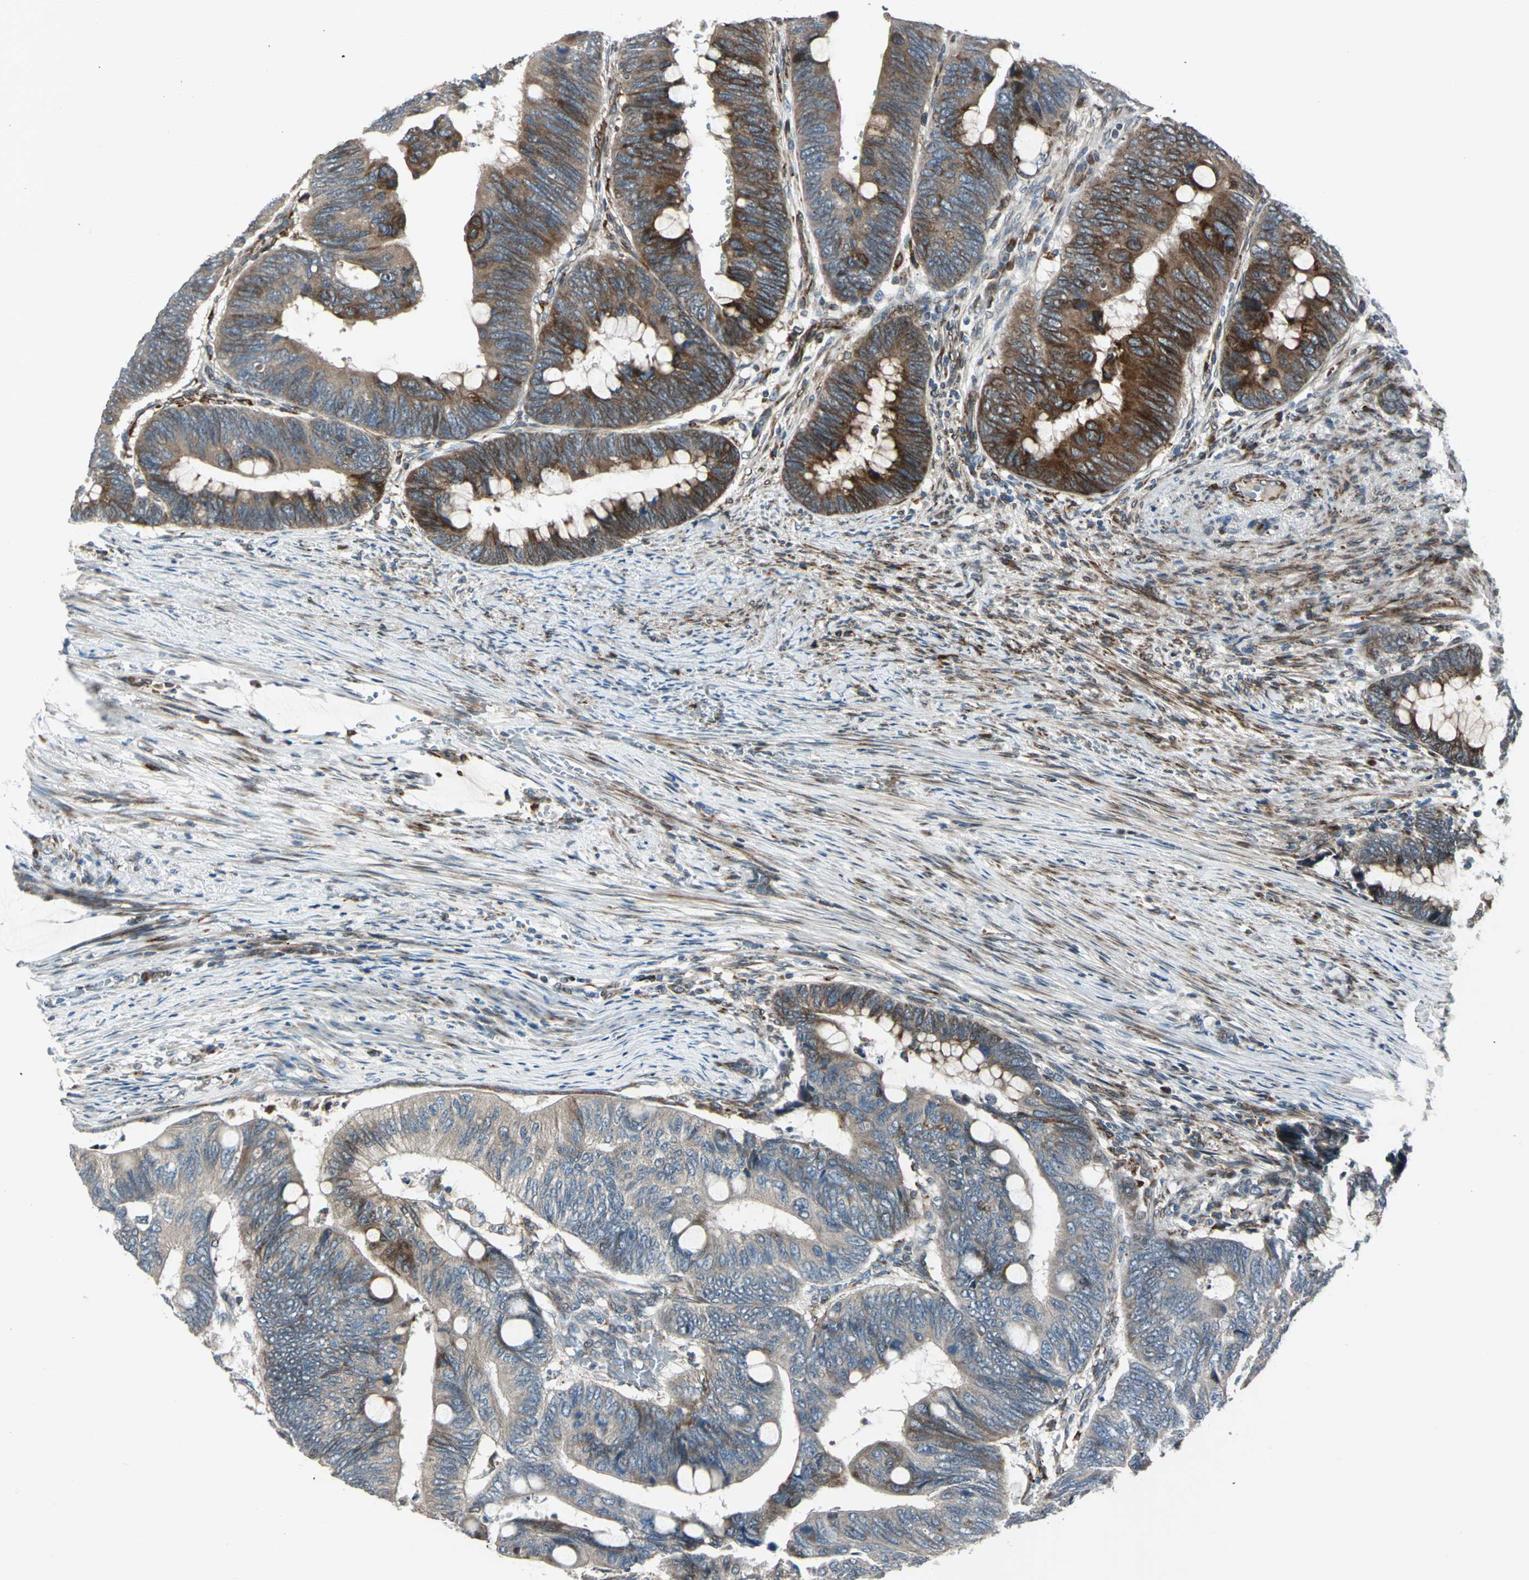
{"staining": {"intensity": "moderate", "quantity": "25%-75%", "location": "cytoplasmic/membranous"}, "tissue": "colorectal cancer", "cell_type": "Tumor cells", "image_type": "cancer", "snomed": [{"axis": "morphology", "description": "Normal tissue, NOS"}, {"axis": "morphology", "description": "Adenocarcinoma, NOS"}, {"axis": "topography", "description": "Rectum"}, {"axis": "topography", "description": "Peripheral nerve tissue"}], "caption": "This histopathology image shows immunohistochemistry (IHC) staining of human adenocarcinoma (colorectal), with medium moderate cytoplasmic/membranous expression in about 25%-75% of tumor cells.", "gene": "HTATIP2", "patient": {"sex": "male", "age": 92}}